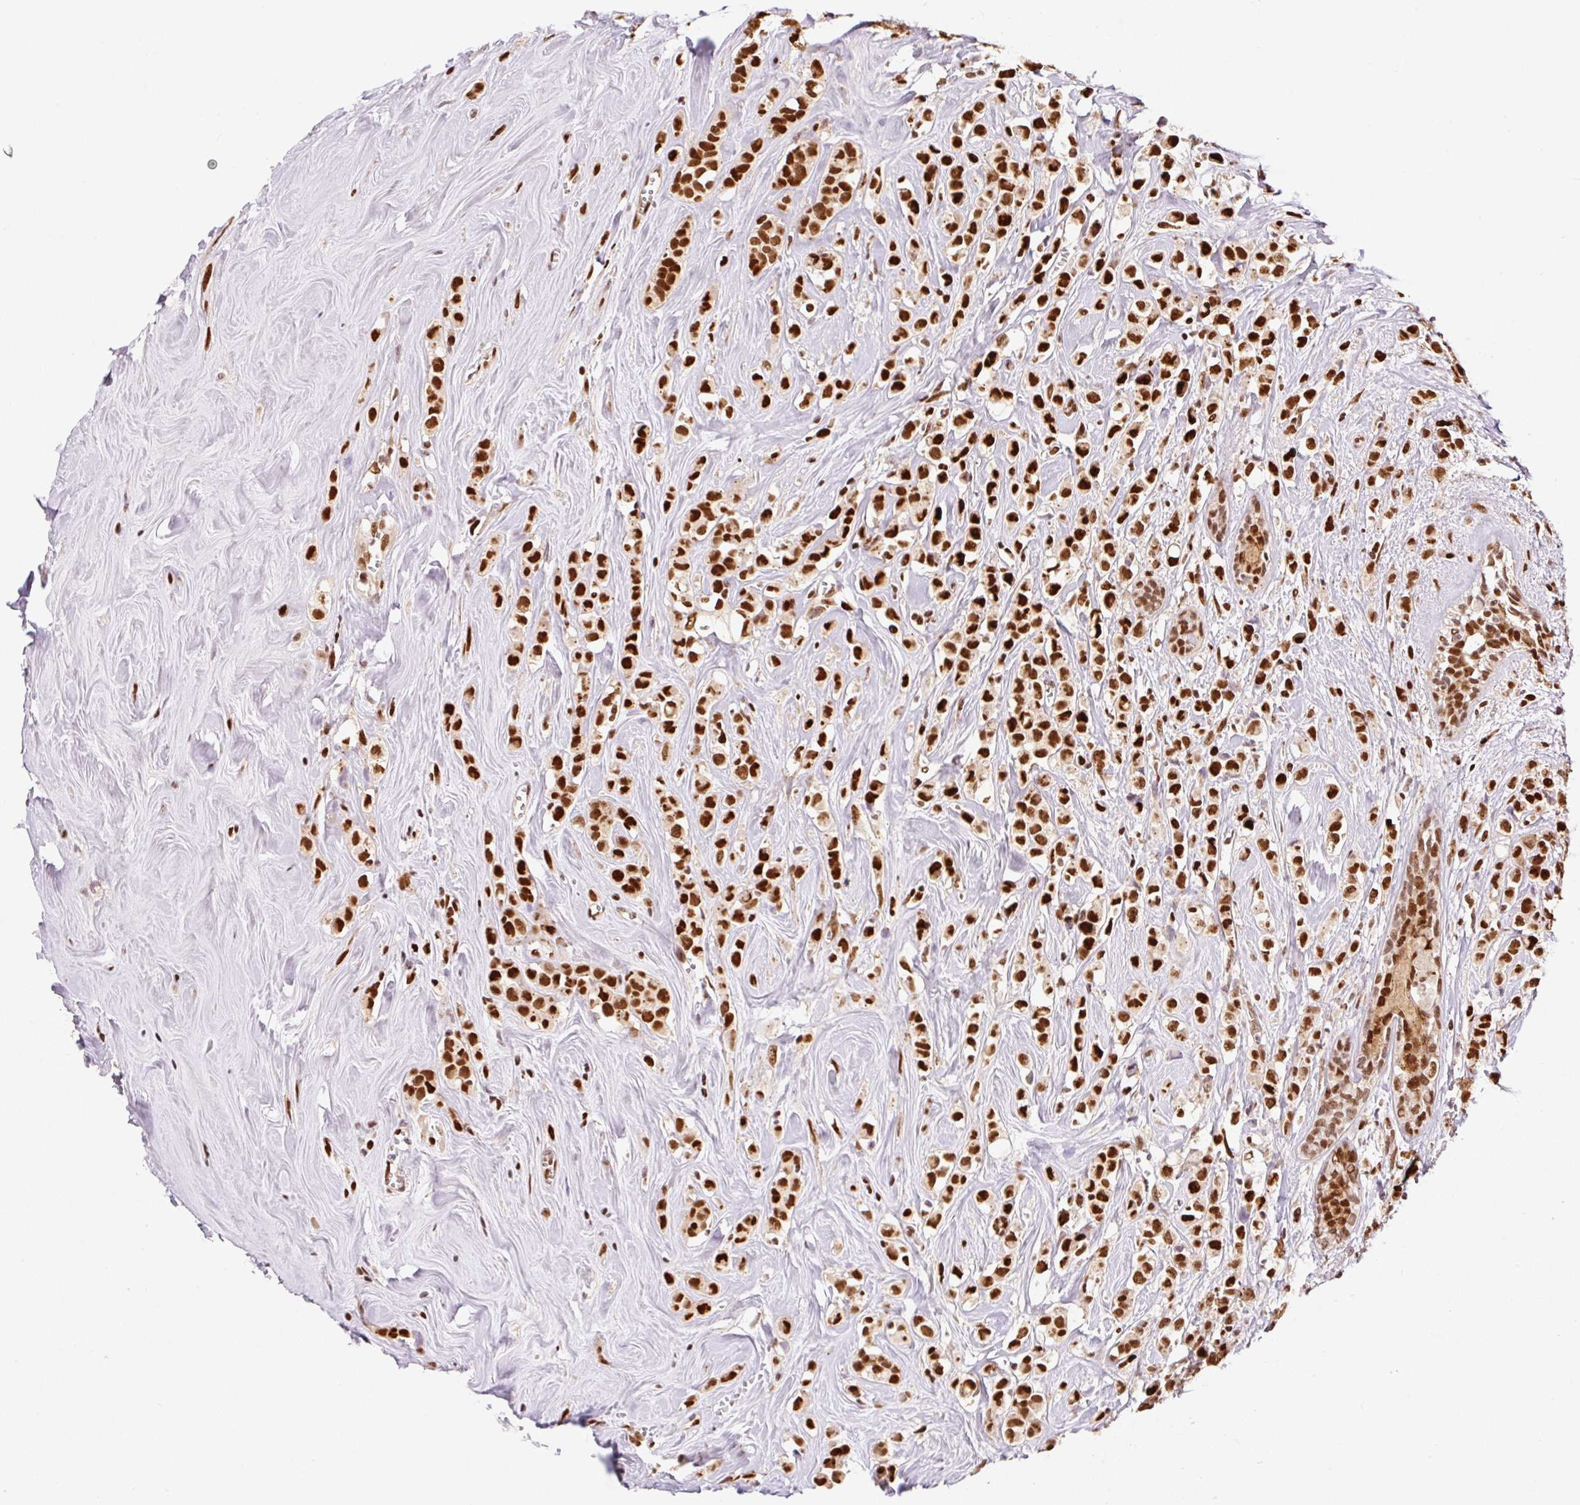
{"staining": {"intensity": "strong", "quantity": ">75%", "location": "nuclear"}, "tissue": "breast cancer", "cell_type": "Tumor cells", "image_type": "cancer", "snomed": [{"axis": "morphology", "description": "Duct carcinoma"}, {"axis": "topography", "description": "Breast"}], "caption": "Immunohistochemistry (IHC) staining of breast cancer (infiltrating ductal carcinoma), which exhibits high levels of strong nuclear positivity in about >75% of tumor cells indicating strong nuclear protein positivity. The staining was performed using DAB (brown) for protein detection and nuclei were counterstained in hematoxylin (blue).", "gene": "GPR139", "patient": {"sex": "female", "age": 80}}